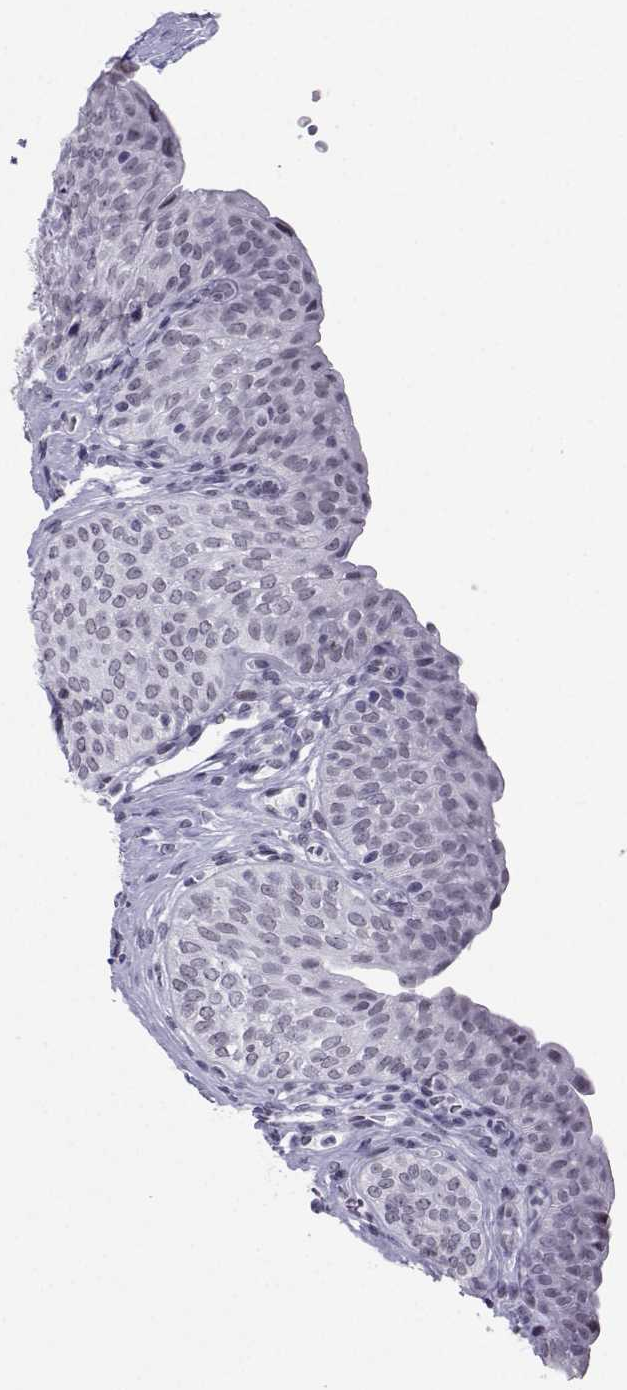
{"staining": {"intensity": "negative", "quantity": "none", "location": "none"}, "tissue": "urinary bladder", "cell_type": "Urothelial cells", "image_type": "normal", "snomed": [{"axis": "morphology", "description": "Normal tissue, NOS"}, {"axis": "topography", "description": "Urinary bladder"}], "caption": "This is a image of immunohistochemistry staining of benign urinary bladder, which shows no staining in urothelial cells.", "gene": "LORICRIN", "patient": {"sex": "male", "age": 66}}